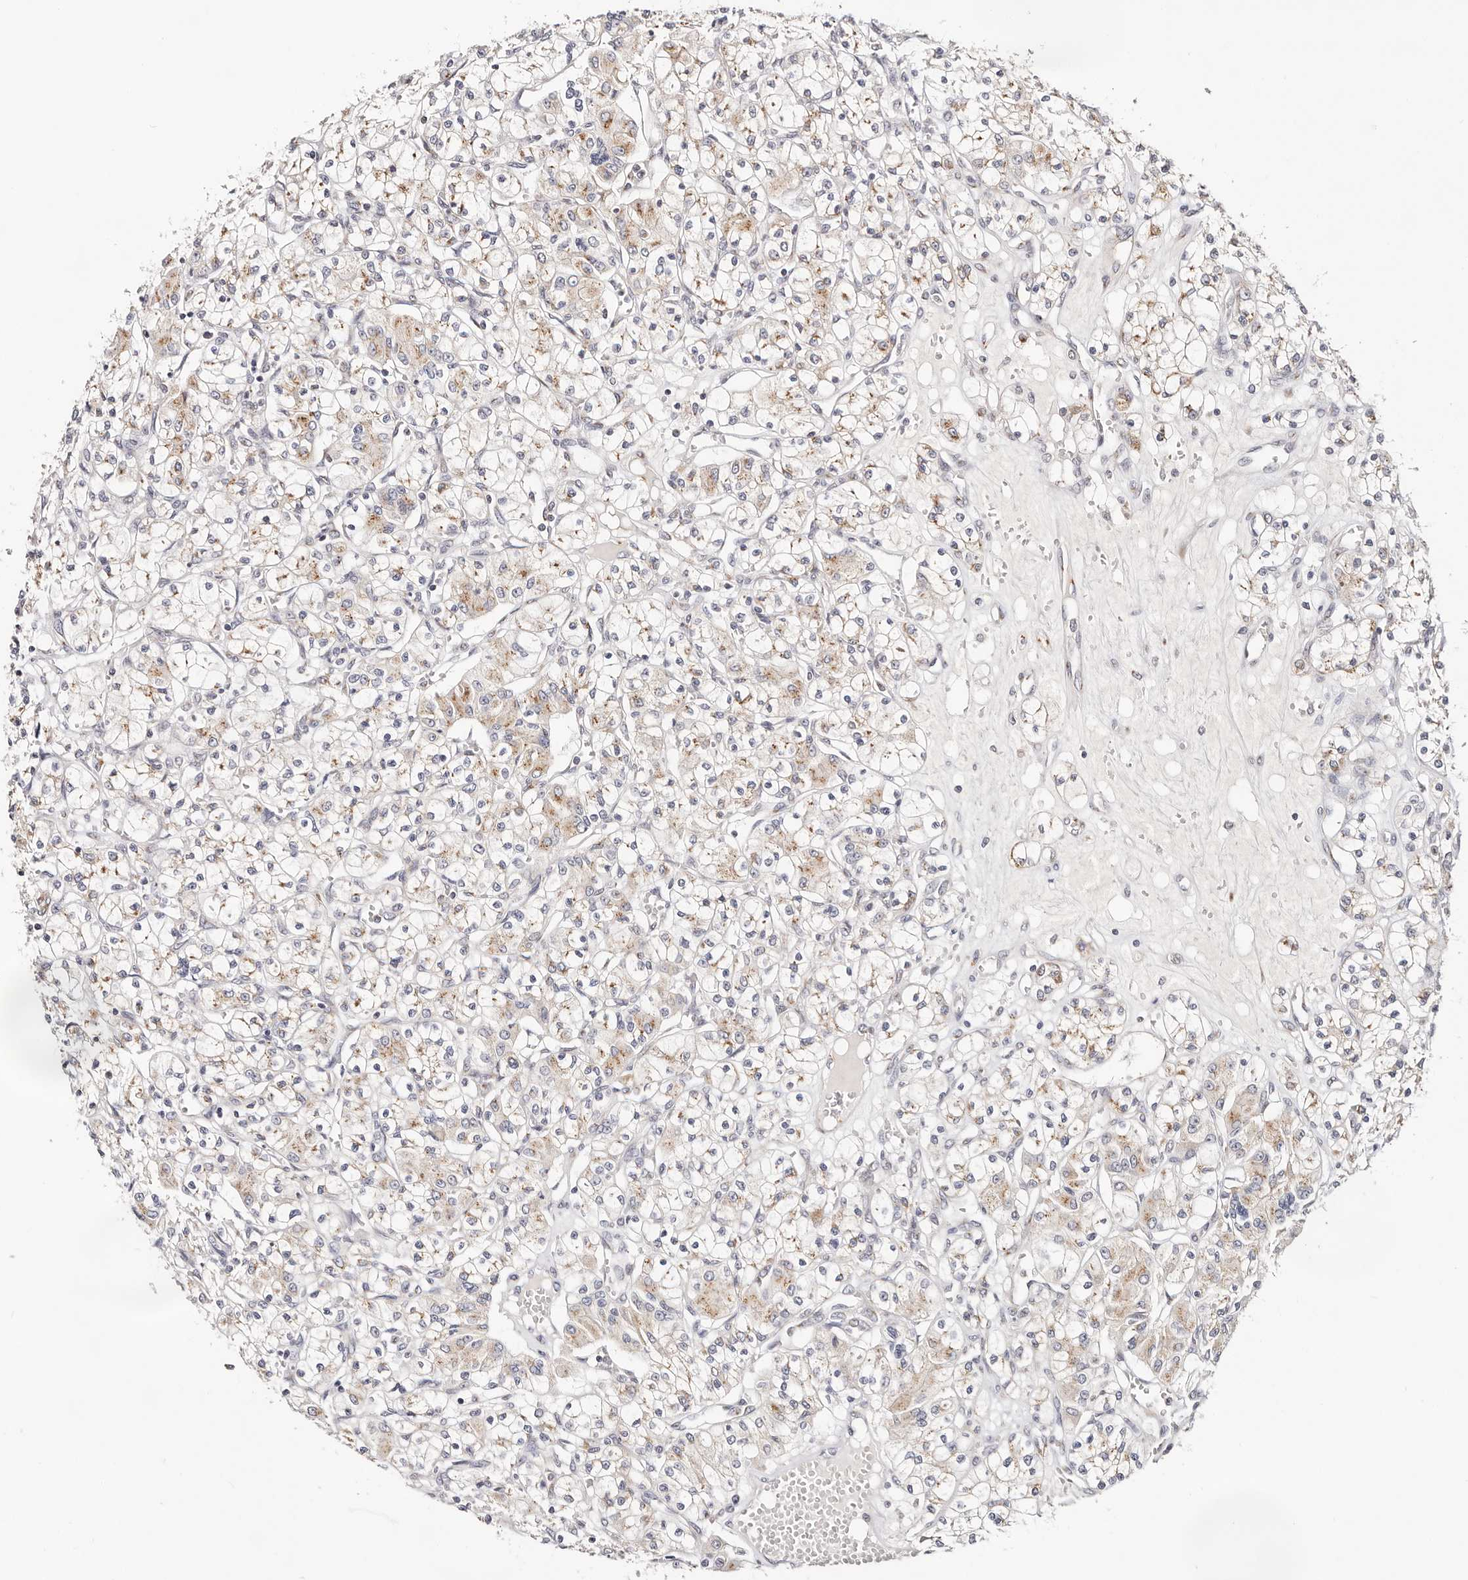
{"staining": {"intensity": "moderate", "quantity": "25%-75%", "location": "cytoplasmic/membranous"}, "tissue": "renal cancer", "cell_type": "Tumor cells", "image_type": "cancer", "snomed": [{"axis": "morphology", "description": "Adenocarcinoma, NOS"}, {"axis": "topography", "description": "Kidney"}], "caption": "Approximately 25%-75% of tumor cells in adenocarcinoma (renal) exhibit moderate cytoplasmic/membranous protein expression as visualized by brown immunohistochemical staining.", "gene": "VIPAS39", "patient": {"sex": "female", "age": 59}}